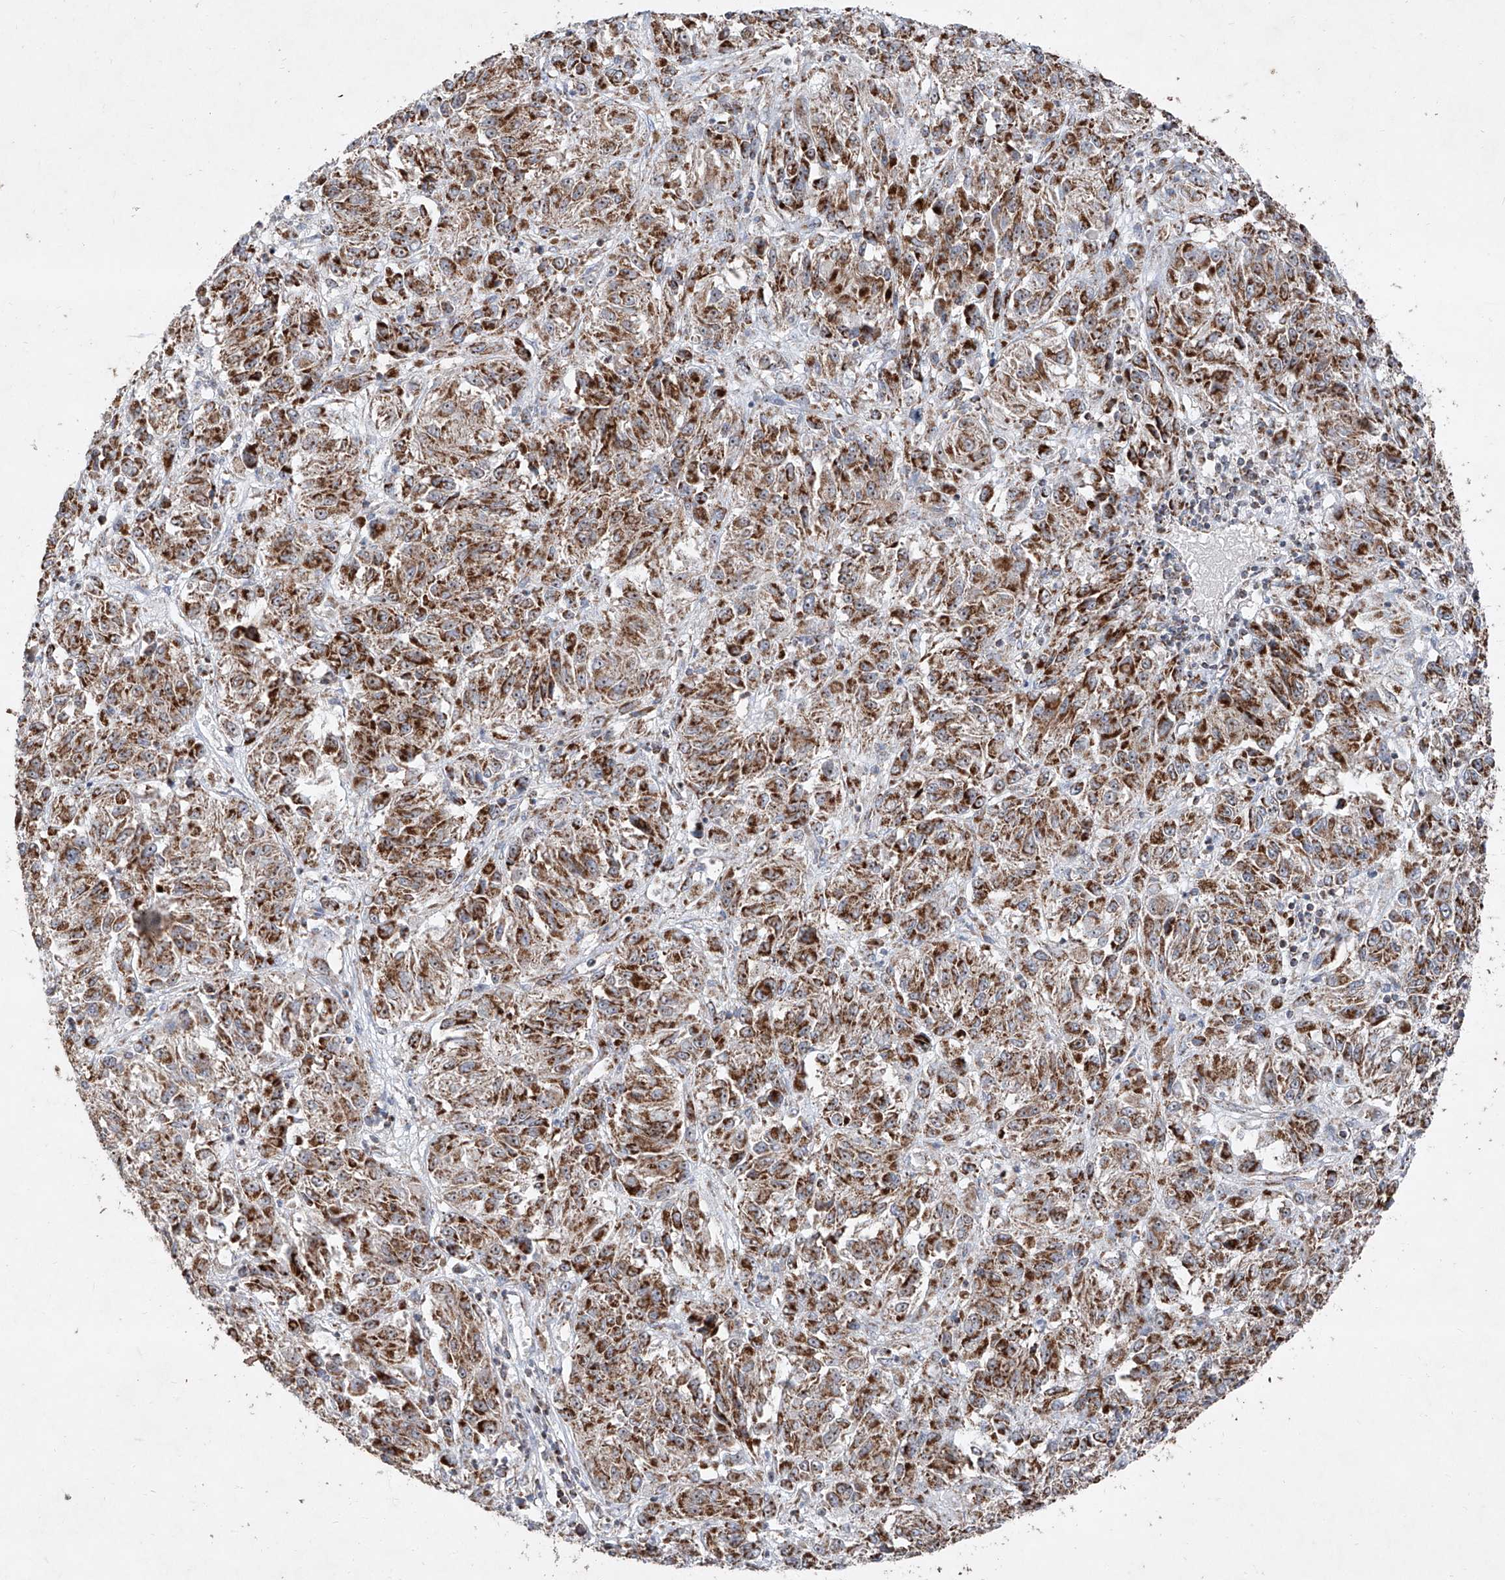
{"staining": {"intensity": "moderate", "quantity": ">75%", "location": "cytoplasmic/membranous"}, "tissue": "melanoma", "cell_type": "Tumor cells", "image_type": "cancer", "snomed": [{"axis": "morphology", "description": "Malignant melanoma, Metastatic site"}, {"axis": "topography", "description": "Lung"}], "caption": "An IHC photomicrograph of tumor tissue is shown. Protein staining in brown highlights moderate cytoplasmic/membranous positivity in melanoma within tumor cells.", "gene": "NDUFB3", "patient": {"sex": "male", "age": 64}}